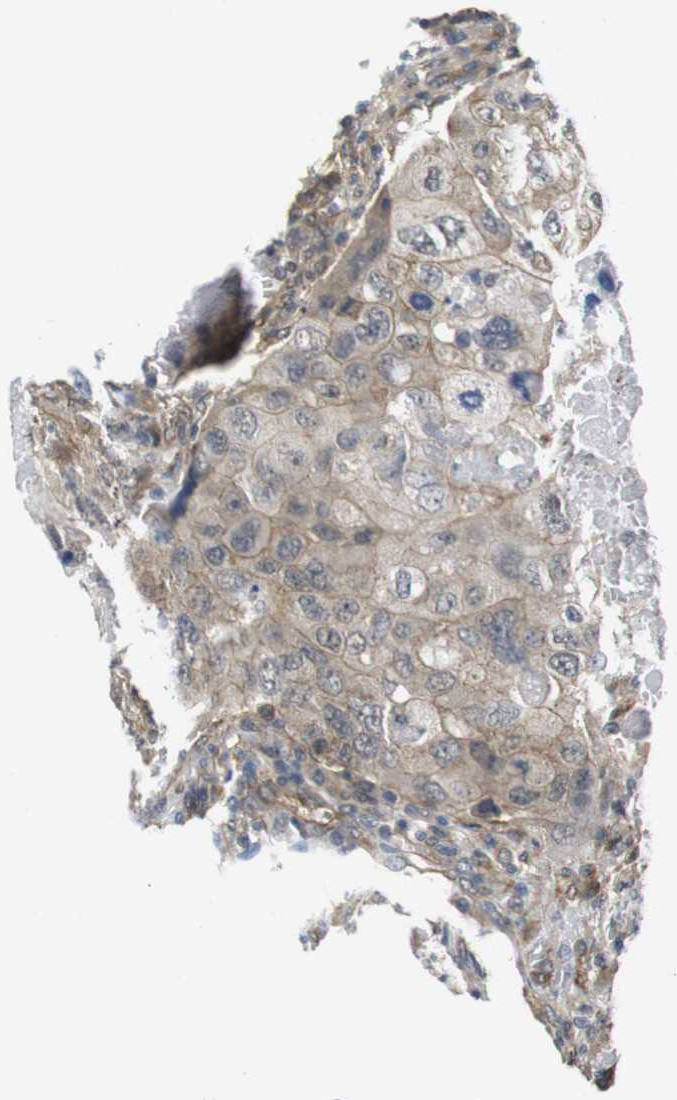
{"staining": {"intensity": "weak", "quantity": ">75%", "location": "cytoplasmic/membranous"}, "tissue": "urothelial cancer", "cell_type": "Tumor cells", "image_type": "cancer", "snomed": [{"axis": "morphology", "description": "Urothelial carcinoma, High grade"}, {"axis": "topography", "description": "Lymph node"}, {"axis": "topography", "description": "Urinary bladder"}], "caption": "The image demonstrates immunohistochemical staining of high-grade urothelial carcinoma. There is weak cytoplasmic/membranous staining is appreciated in about >75% of tumor cells.", "gene": "ZDHHC5", "patient": {"sex": "male", "age": 51}}